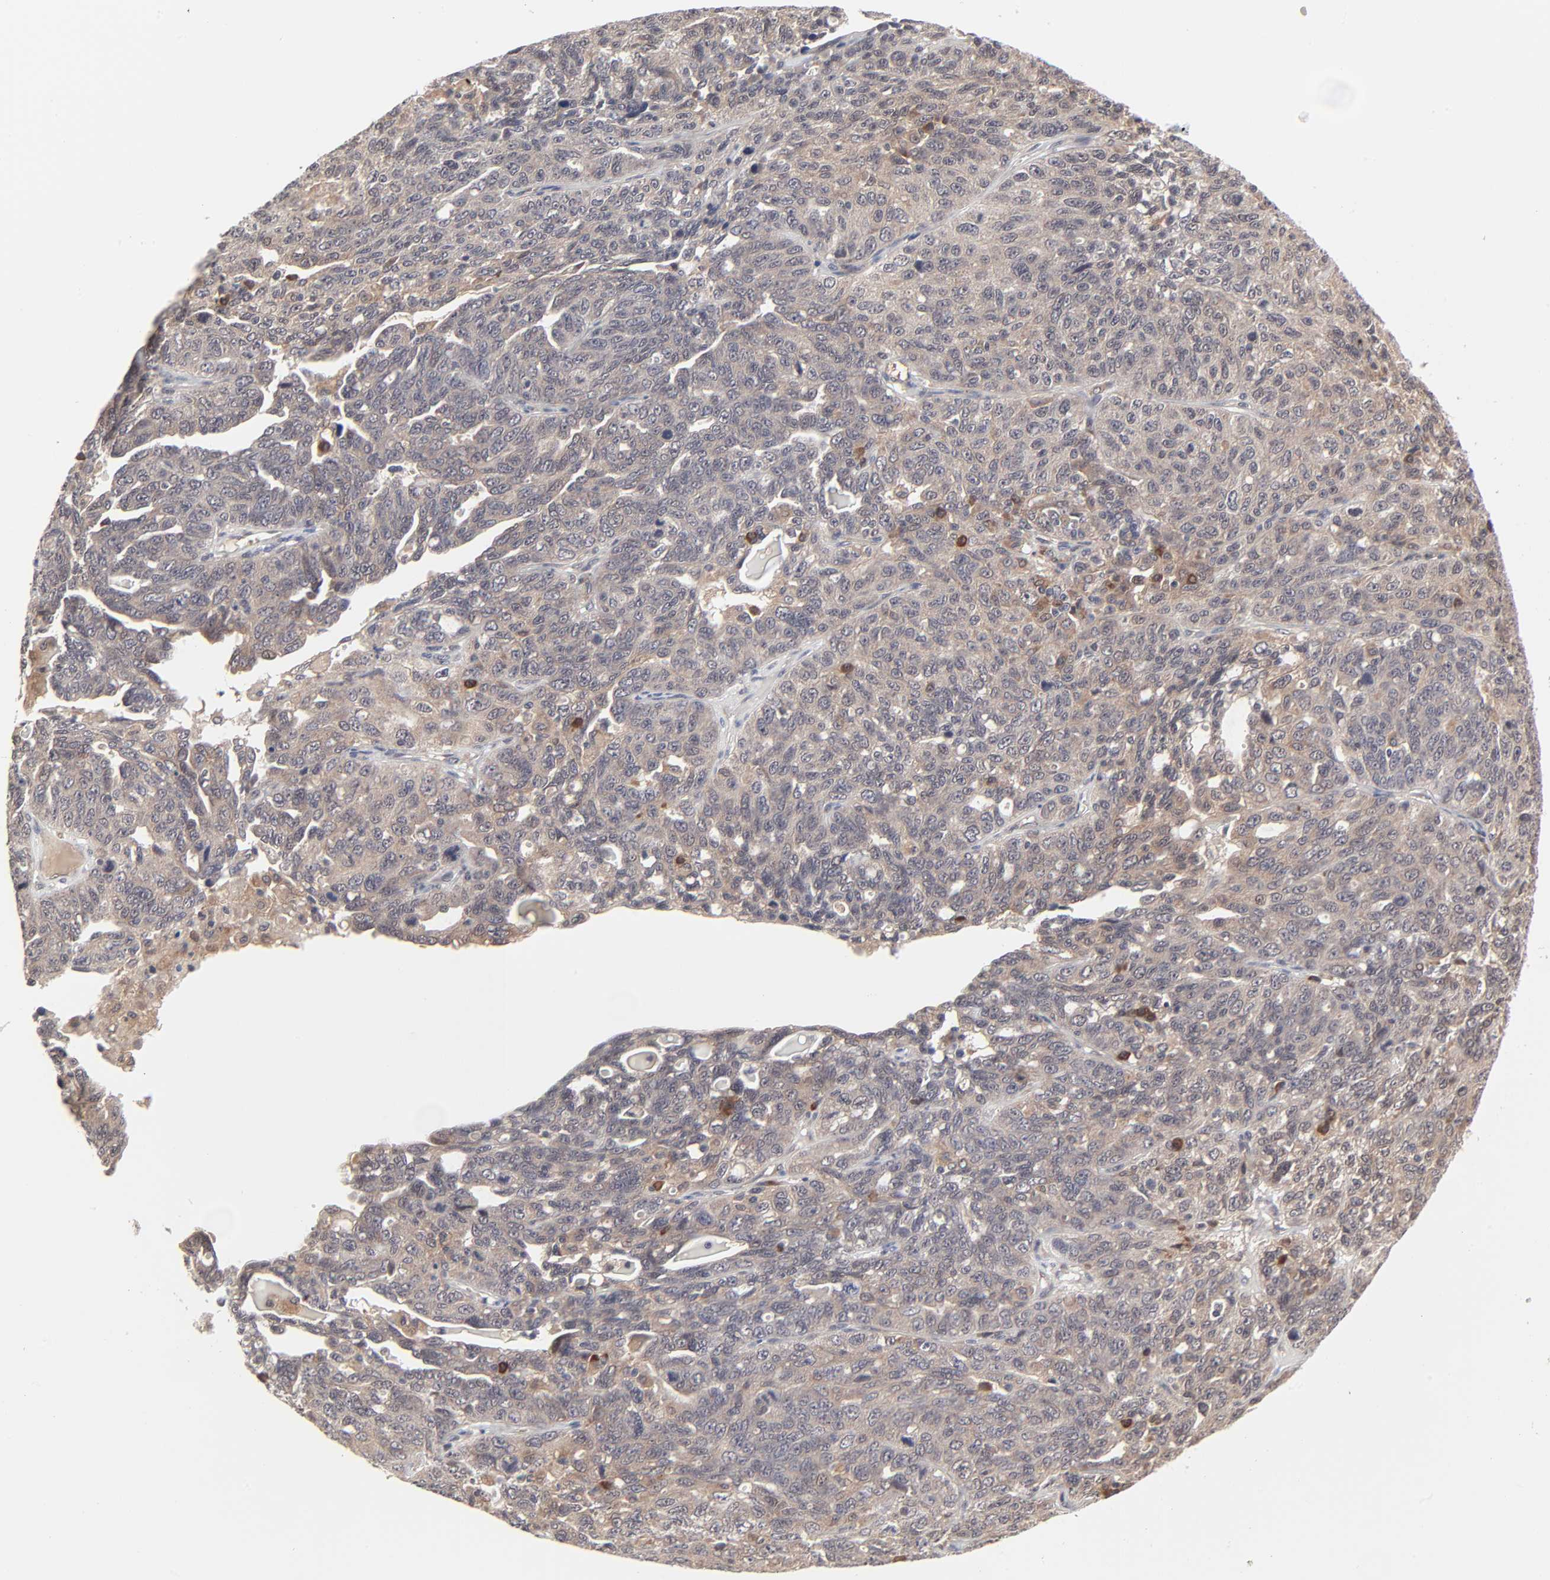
{"staining": {"intensity": "weak", "quantity": ">75%", "location": "cytoplasmic/membranous"}, "tissue": "ovarian cancer", "cell_type": "Tumor cells", "image_type": "cancer", "snomed": [{"axis": "morphology", "description": "Cystadenocarcinoma, serous, NOS"}, {"axis": "topography", "description": "Ovary"}], "caption": "Serous cystadenocarcinoma (ovarian) tissue exhibits weak cytoplasmic/membranous expression in about >75% of tumor cells, visualized by immunohistochemistry.", "gene": "CASP10", "patient": {"sex": "female", "age": 71}}